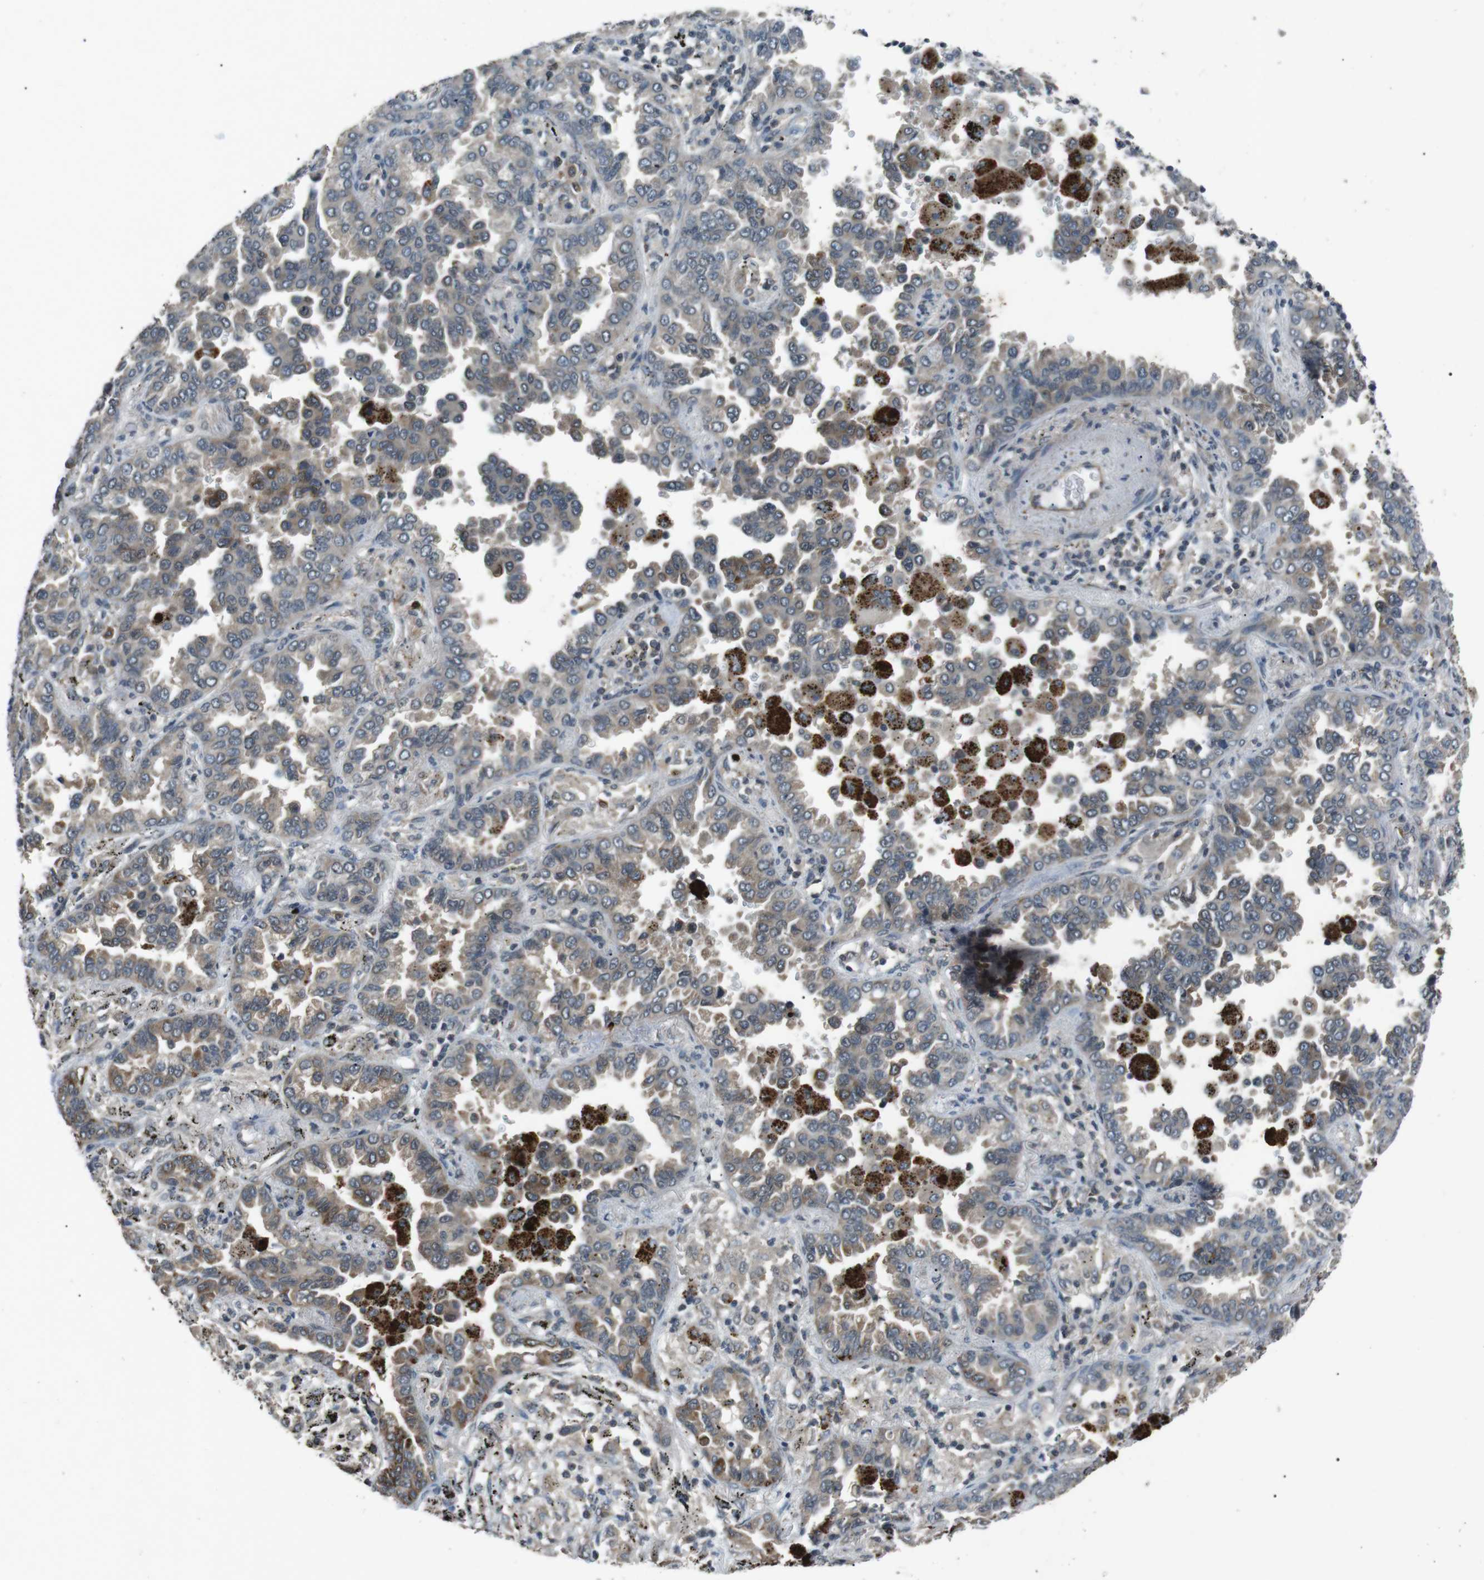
{"staining": {"intensity": "weak", "quantity": "25%-75%", "location": "cytoplasmic/membranous"}, "tissue": "lung cancer", "cell_type": "Tumor cells", "image_type": "cancer", "snomed": [{"axis": "morphology", "description": "Normal tissue, NOS"}, {"axis": "morphology", "description": "Adenocarcinoma, NOS"}, {"axis": "topography", "description": "Lung"}], "caption": "Immunohistochemistry of human lung cancer exhibits low levels of weak cytoplasmic/membranous positivity in about 25%-75% of tumor cells.", "gene": "NEK7", "patient": {"sex": "male", "age": 59}}